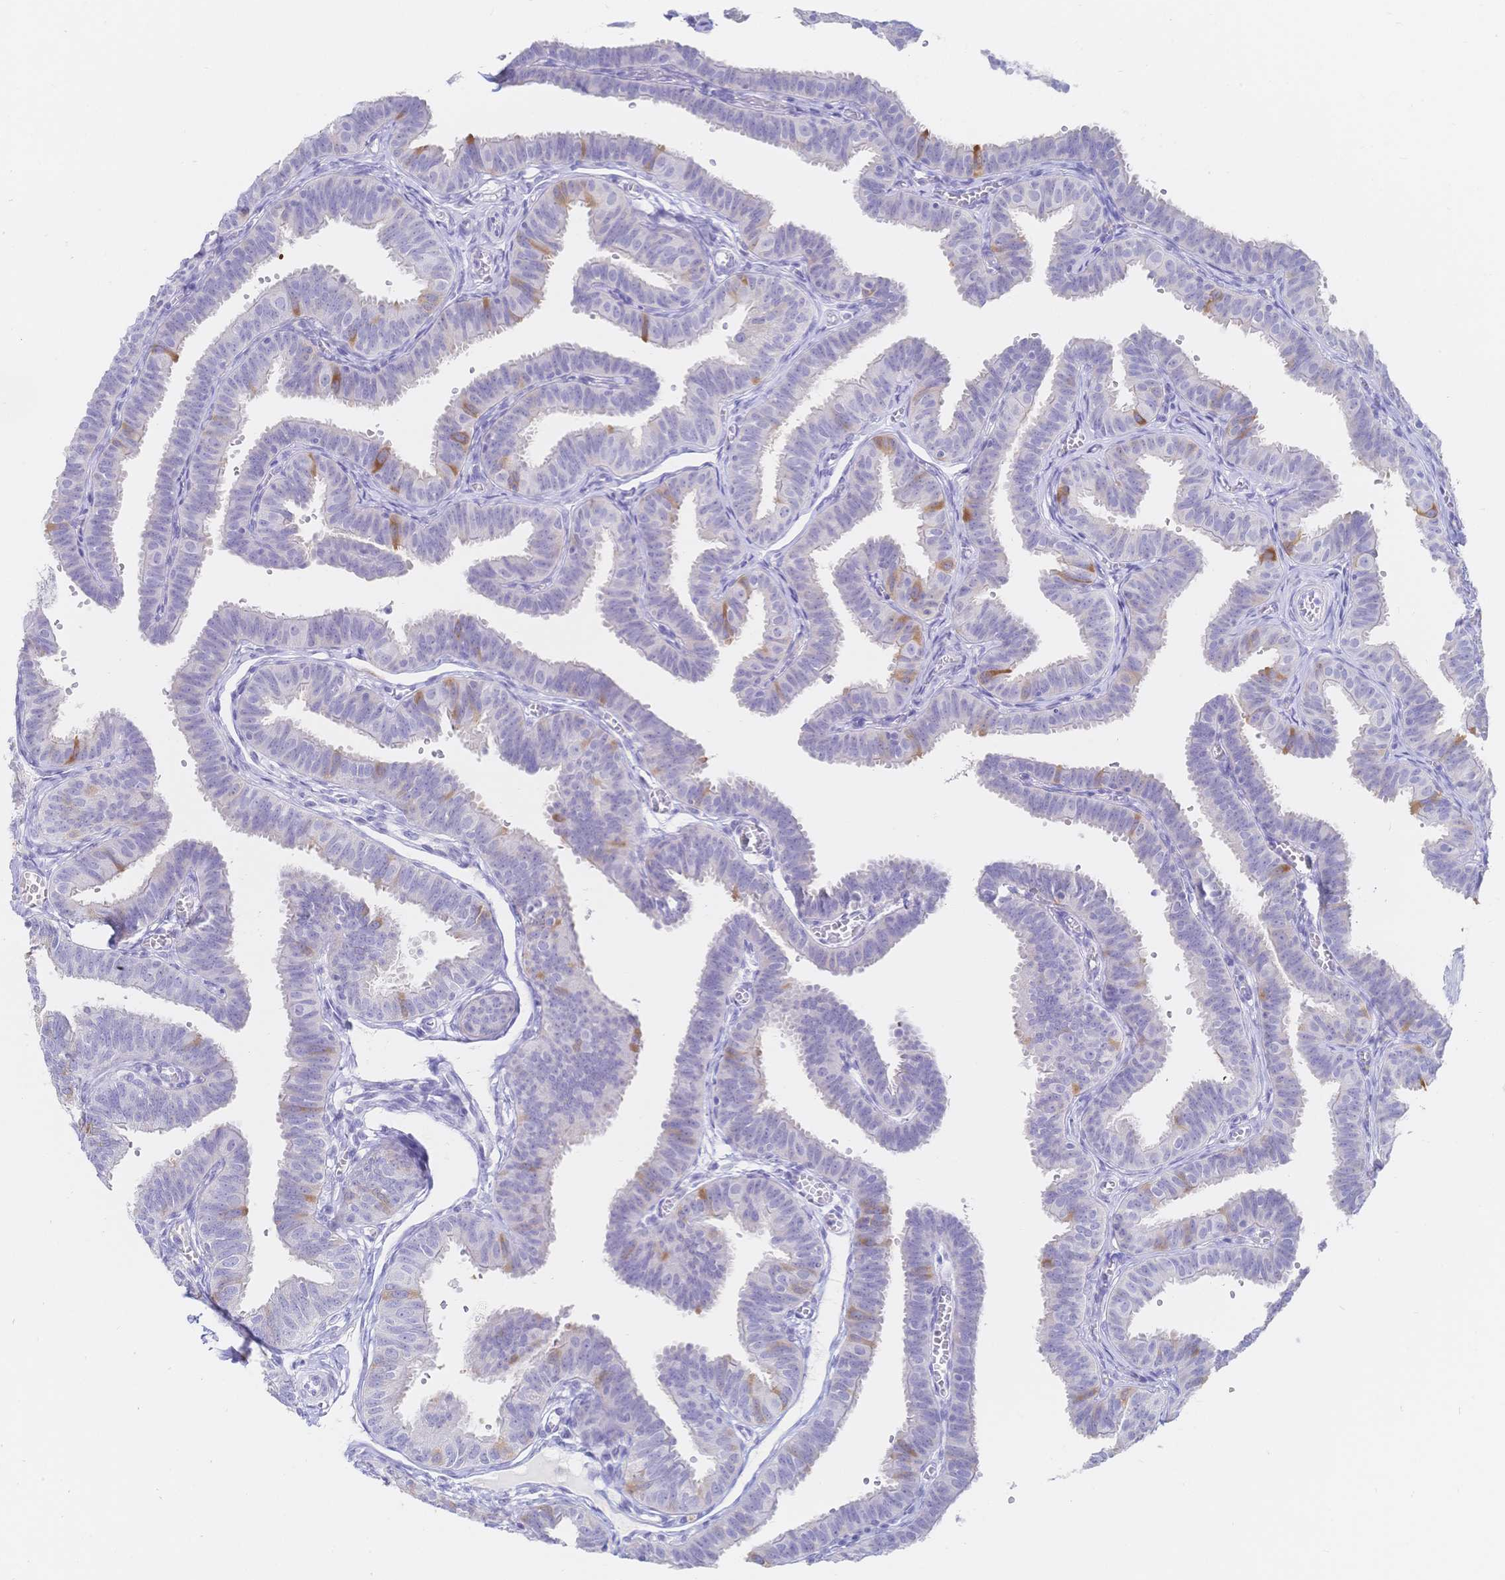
{"staining": {"intensity": "moderate", "quantity": "<25%", "location": "cytoplasmic/membranous"}, "tissue": "fallopian tube", "cell_type": "Glandular cells", "image_type": "normal", "snomed": [{"axis": "morphology", "description": "Normal tissue, NOS"}, {"axis": "topography", "description": "Fallopian tube"}], "caption": "A histopathology image of human fallopian tube stained for a protein displays moderate cytoplasmic/membranous brown staining in glandular cells.", "gene": "RRM1", "patient": {"sex": "female", "age": 25}}